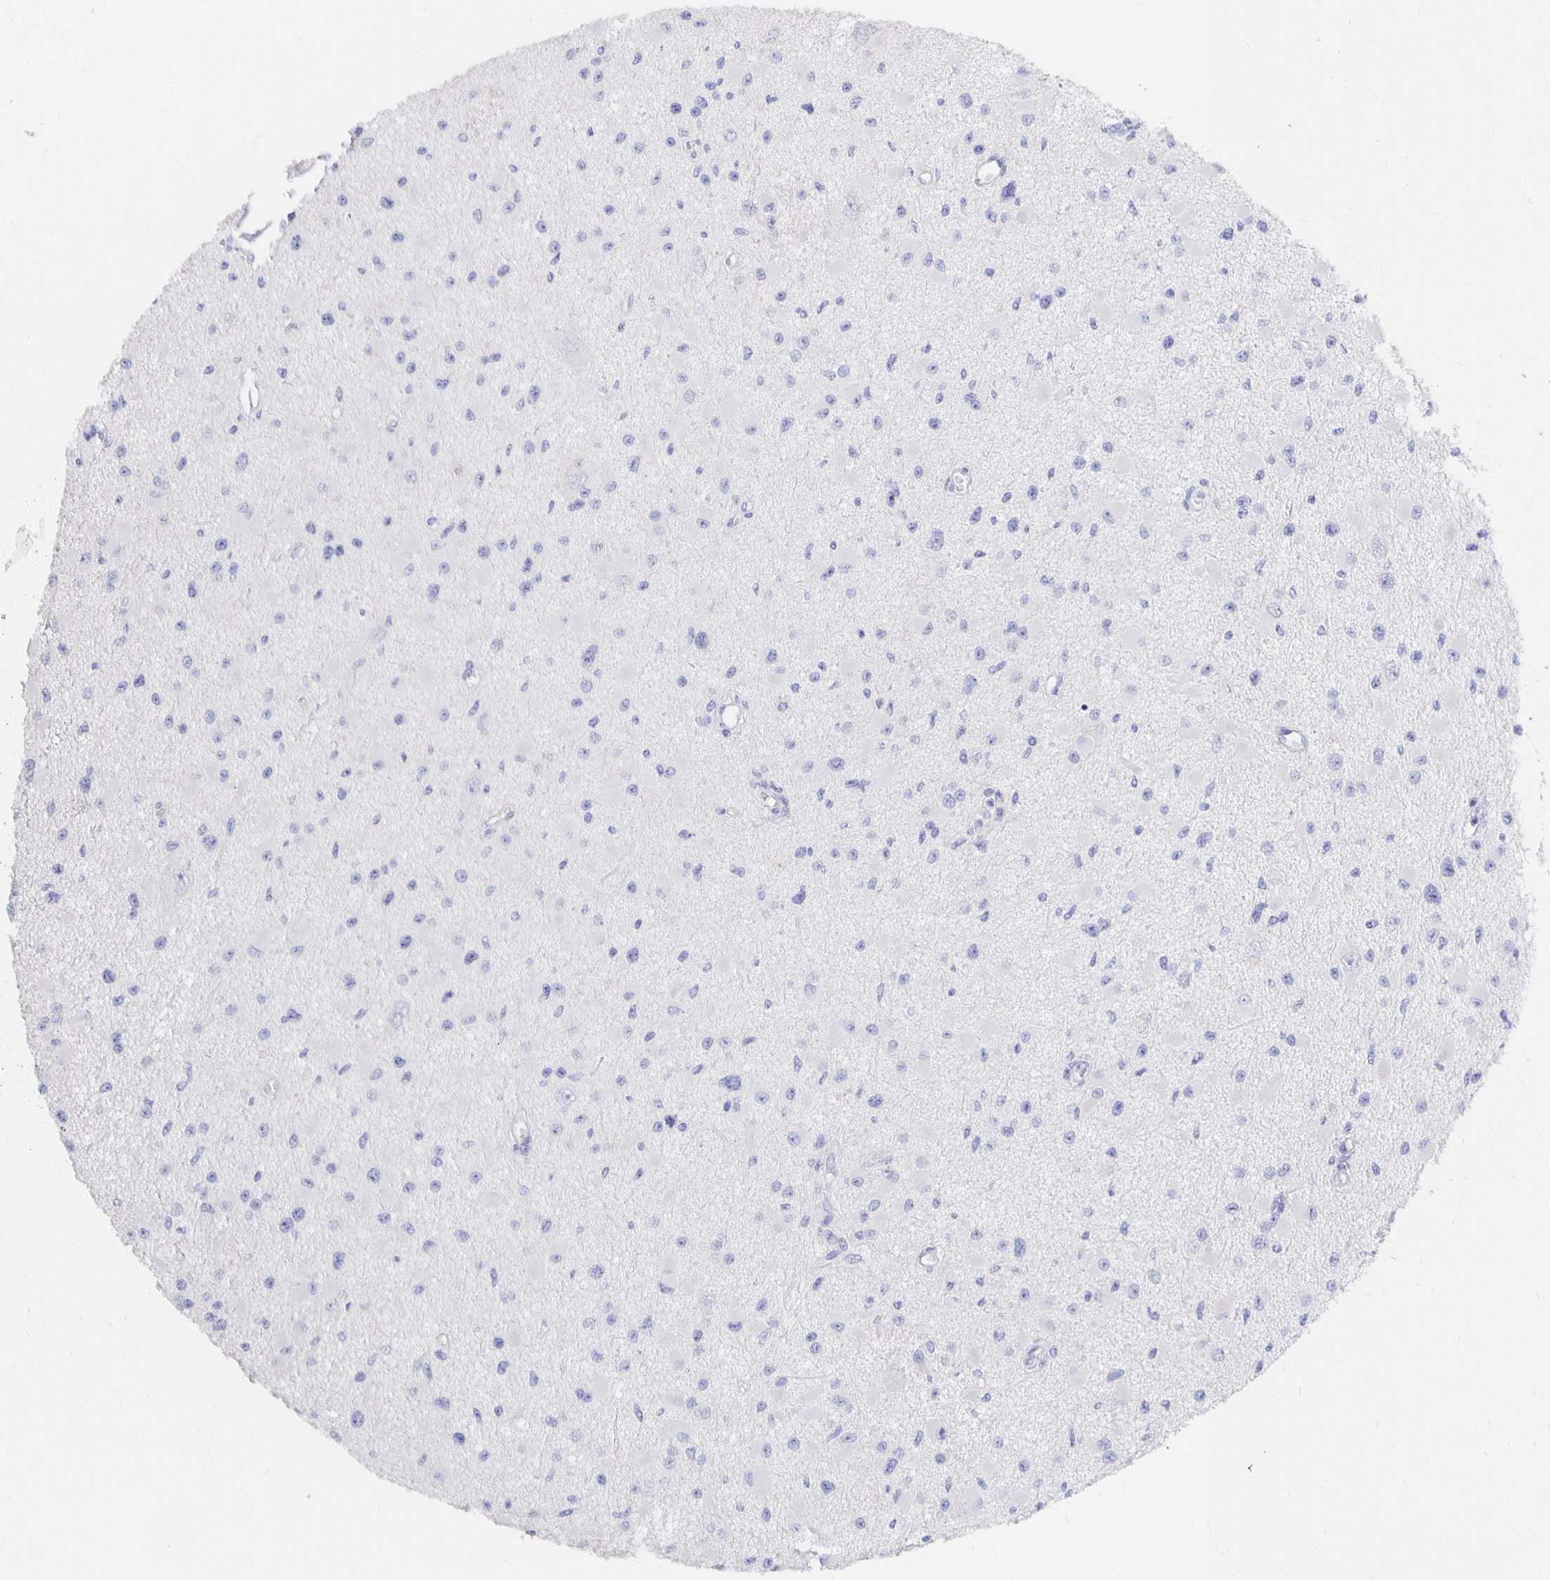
{"staining": {"intensity": "negative", "quantity": "none", "location": "none"}, "tissue": "glioma", "cell_type": "Tumor cells", "image_type": "cancer", "snomed": [{"axis": "morphology", "description": "Glioma, malignant, High grade"}, {"axis": "topography", "description": "Brain"}], "caption": "Immunohistochemistry (IHC) image of malignant glioma (high-grade) stained for a protein (brown), which demonstrates no expression in tumor cells. (DAB (3,3'-diaminobenzidine) immunohistochemistry (IHC), high magnification).", "gene": "UMOD", "patient": {"sex": "male", "age": 54}}